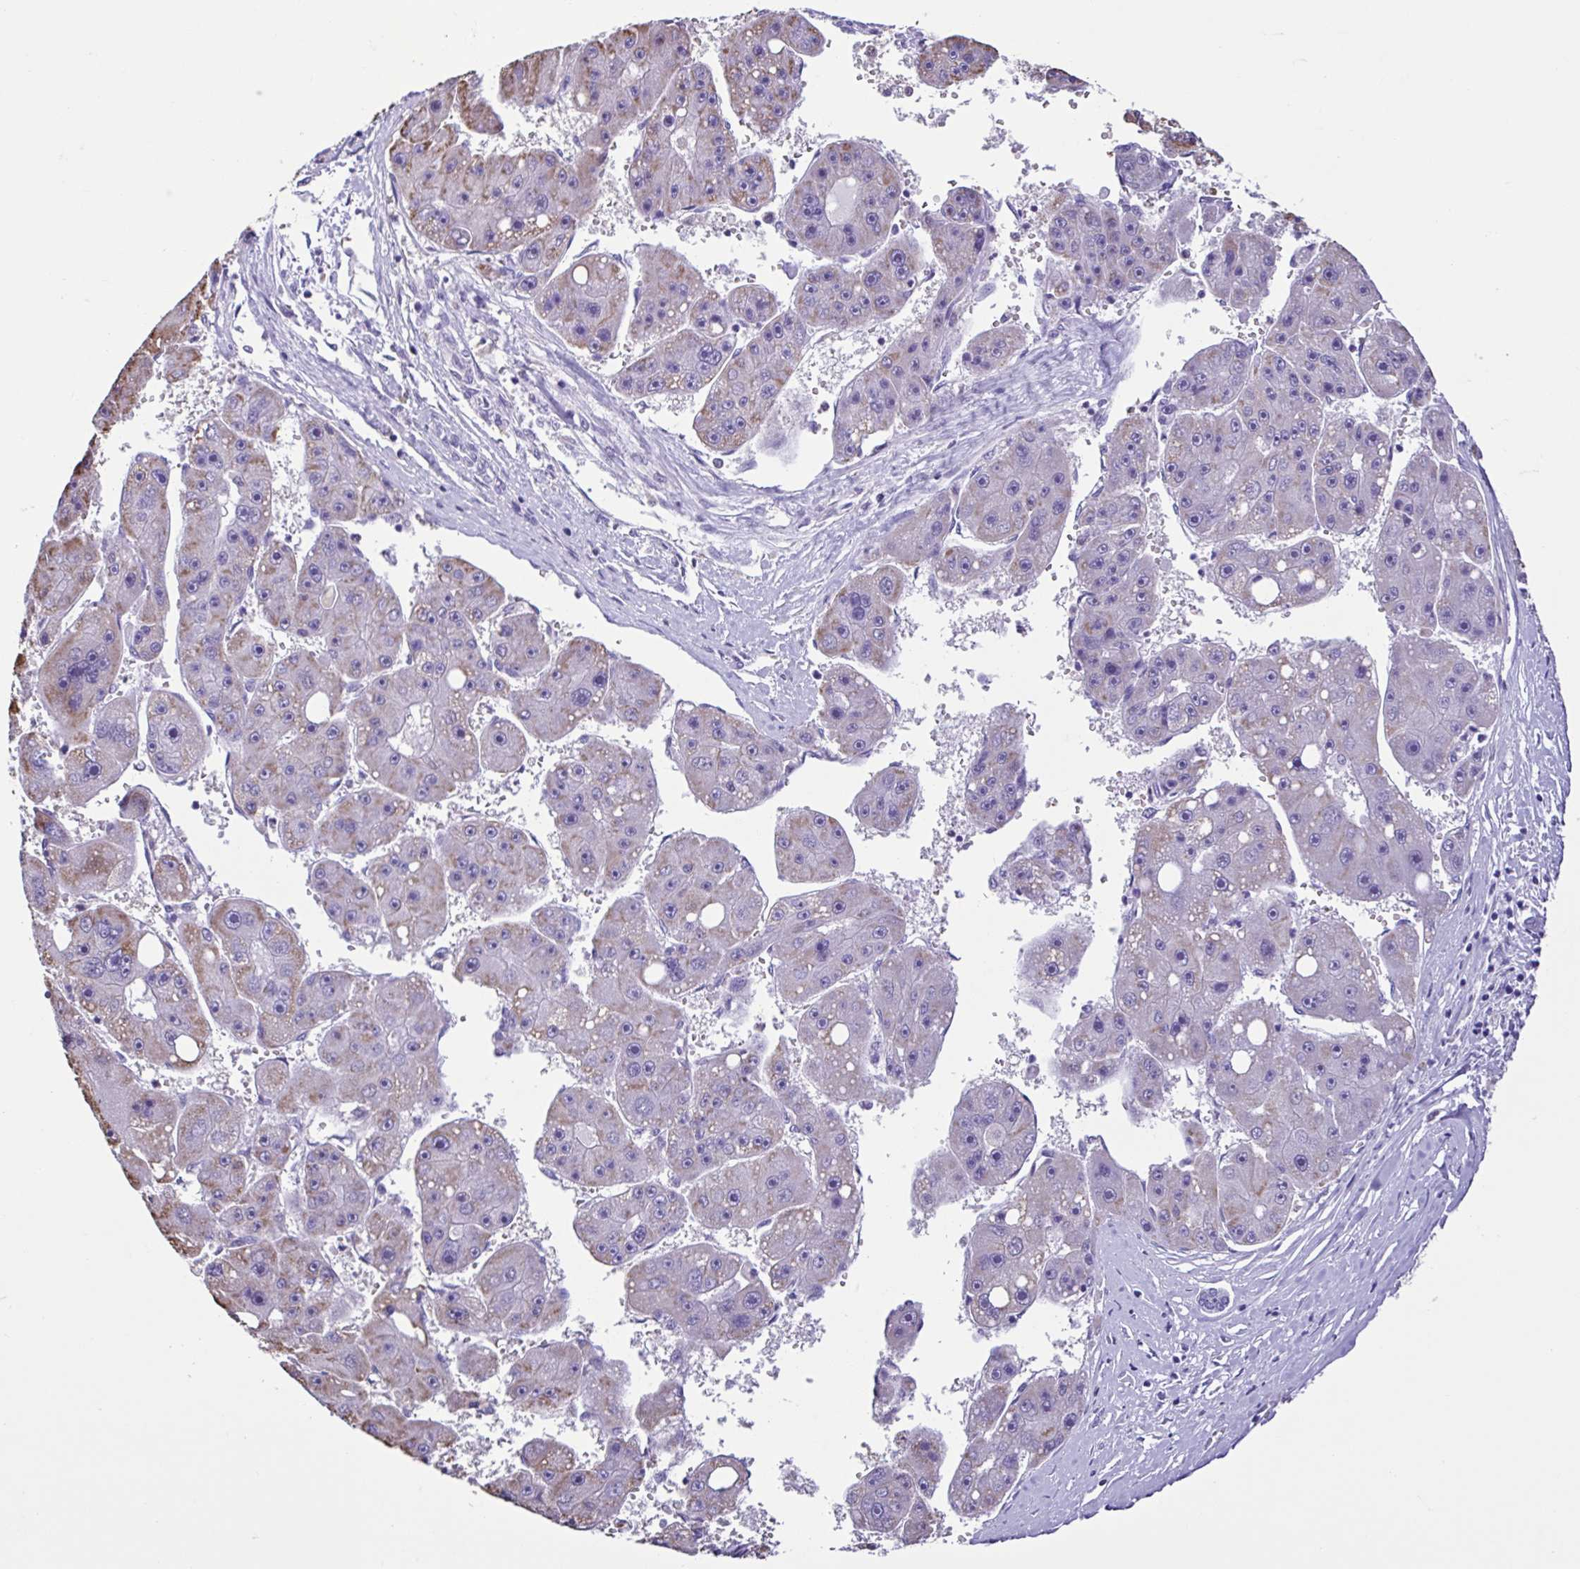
{"staining": {"intensity": "moderate", "quantity": "25%-75%", "location": "cytoplasmic/membranous"}, "tissue": "liver cancer", "cell_type": "Tumor cells", "image_type": "cancer", "snomed": [{"axis": "morphology", "description": "Carcinoma, Hepatocellular, NOS"}, {"axis": "topography", "description": "Liver"}], "caption": "Liver hepatocellular carcinoma tissue demonstrates moderate cytoplasmic/membranous positivity in about 25%-75% of tumor cells, visualized by immunohistochemistry. Using DAB (brown) and hematoxylin (blue) stains, captured at high magnification using brightfield microscopy.", "gene": "CBY2", "patient": {"sex": "female", "age": 61}}